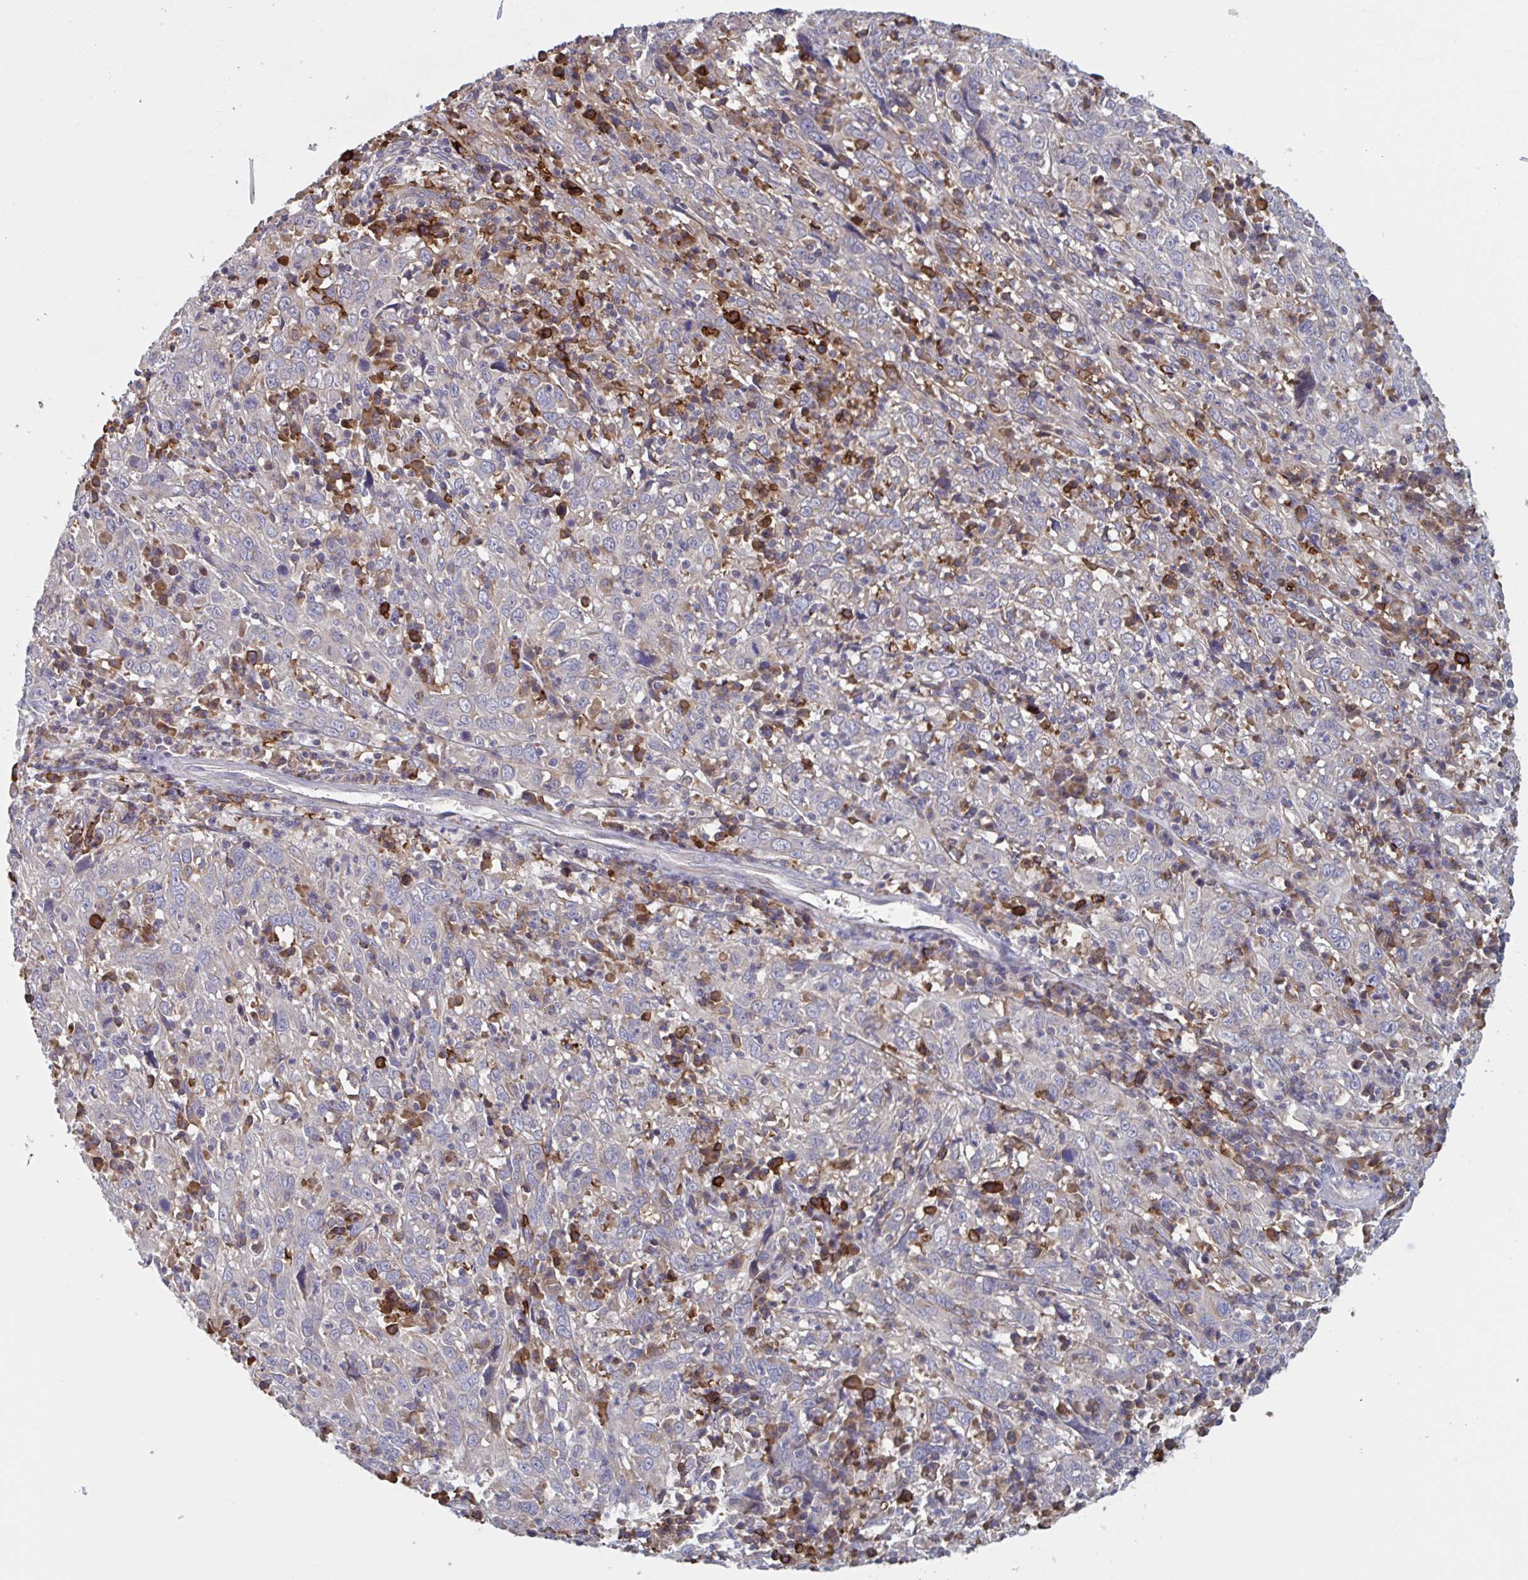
{"staining": {"intensity": "negative", "quantity": "none", "location": "none"}, "tissue": "cervical cancer", "cell_type": "Tumor cells", "image_type": "cancer", "snomed": [{"axis": "morphology", "description": "Squamous cell carcinoma, NOS"}, {"axis": "topography", "description": "Cervix"}], "caption": "Immunohistochemistry photomicrograph of neoplastic tissue: human squamous cell carcinoma (cervical) stained with DAB (3,3'-diaminobenzidine) exhibits no significant protein expression in tumor cells. (Immunohistochemistry, brightfield microscopy, high magnification).", "gene": "CD1E", "patient": {"sex": "female", "age": 46}}